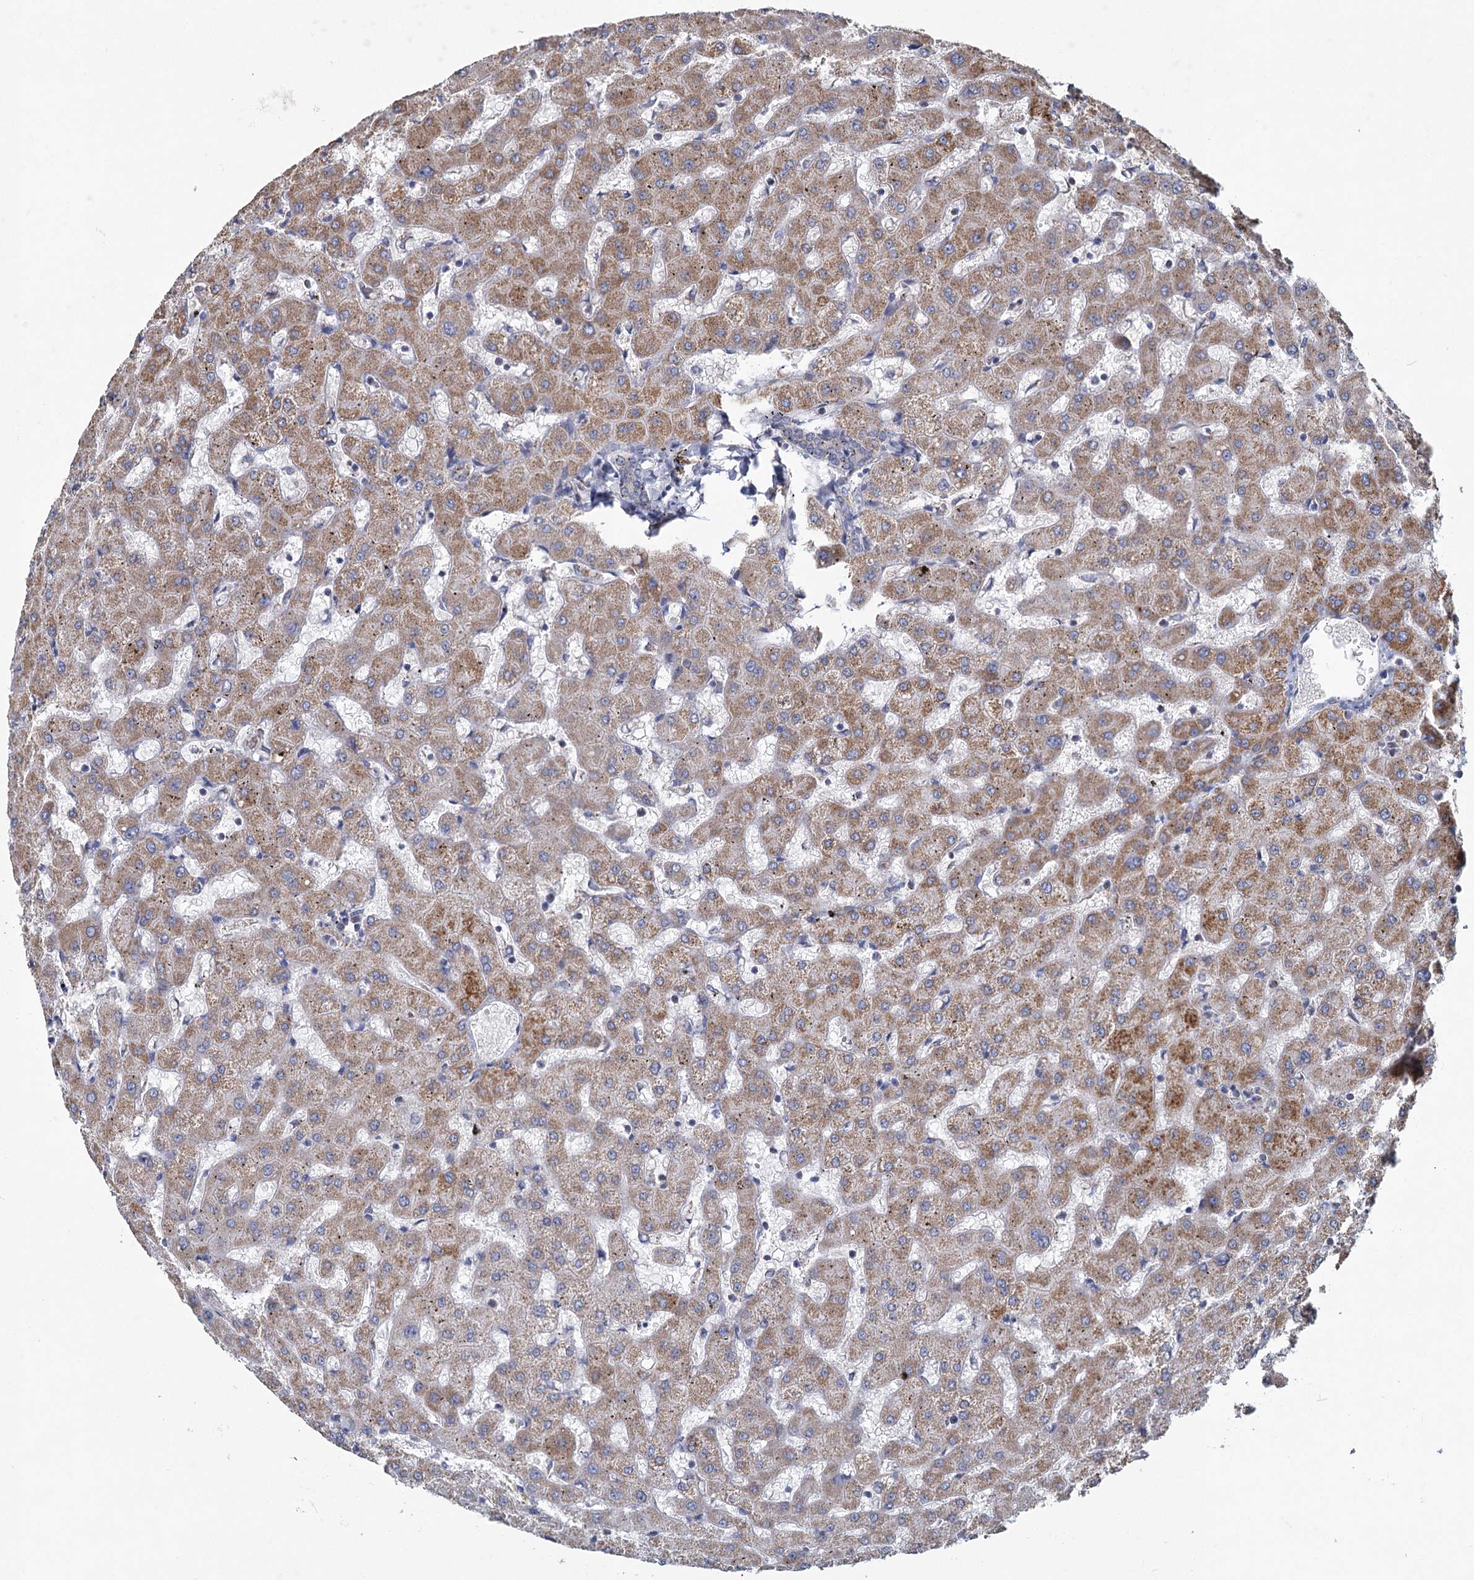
{"staining": {"intensity": "negative", "quantity": "none", "location": "none"}, "tissue": "liver", "cell_type": "Cholangiocytes", "image_type": "normal", "snomed": [{"axis": "morphology", "description": "Normal tissue, NOS"}, {"axis": "topography", "description": "Liver"}], "caption": "Immunohistochemistry of unremarkable liver demonstrates no positivity in cholangiocytes. (DAB immunohistochemistry (IHC) with hematoxylin counter stain).", "gene": "NDUFC2", "patient": {"sex": "female", "age": 63}}